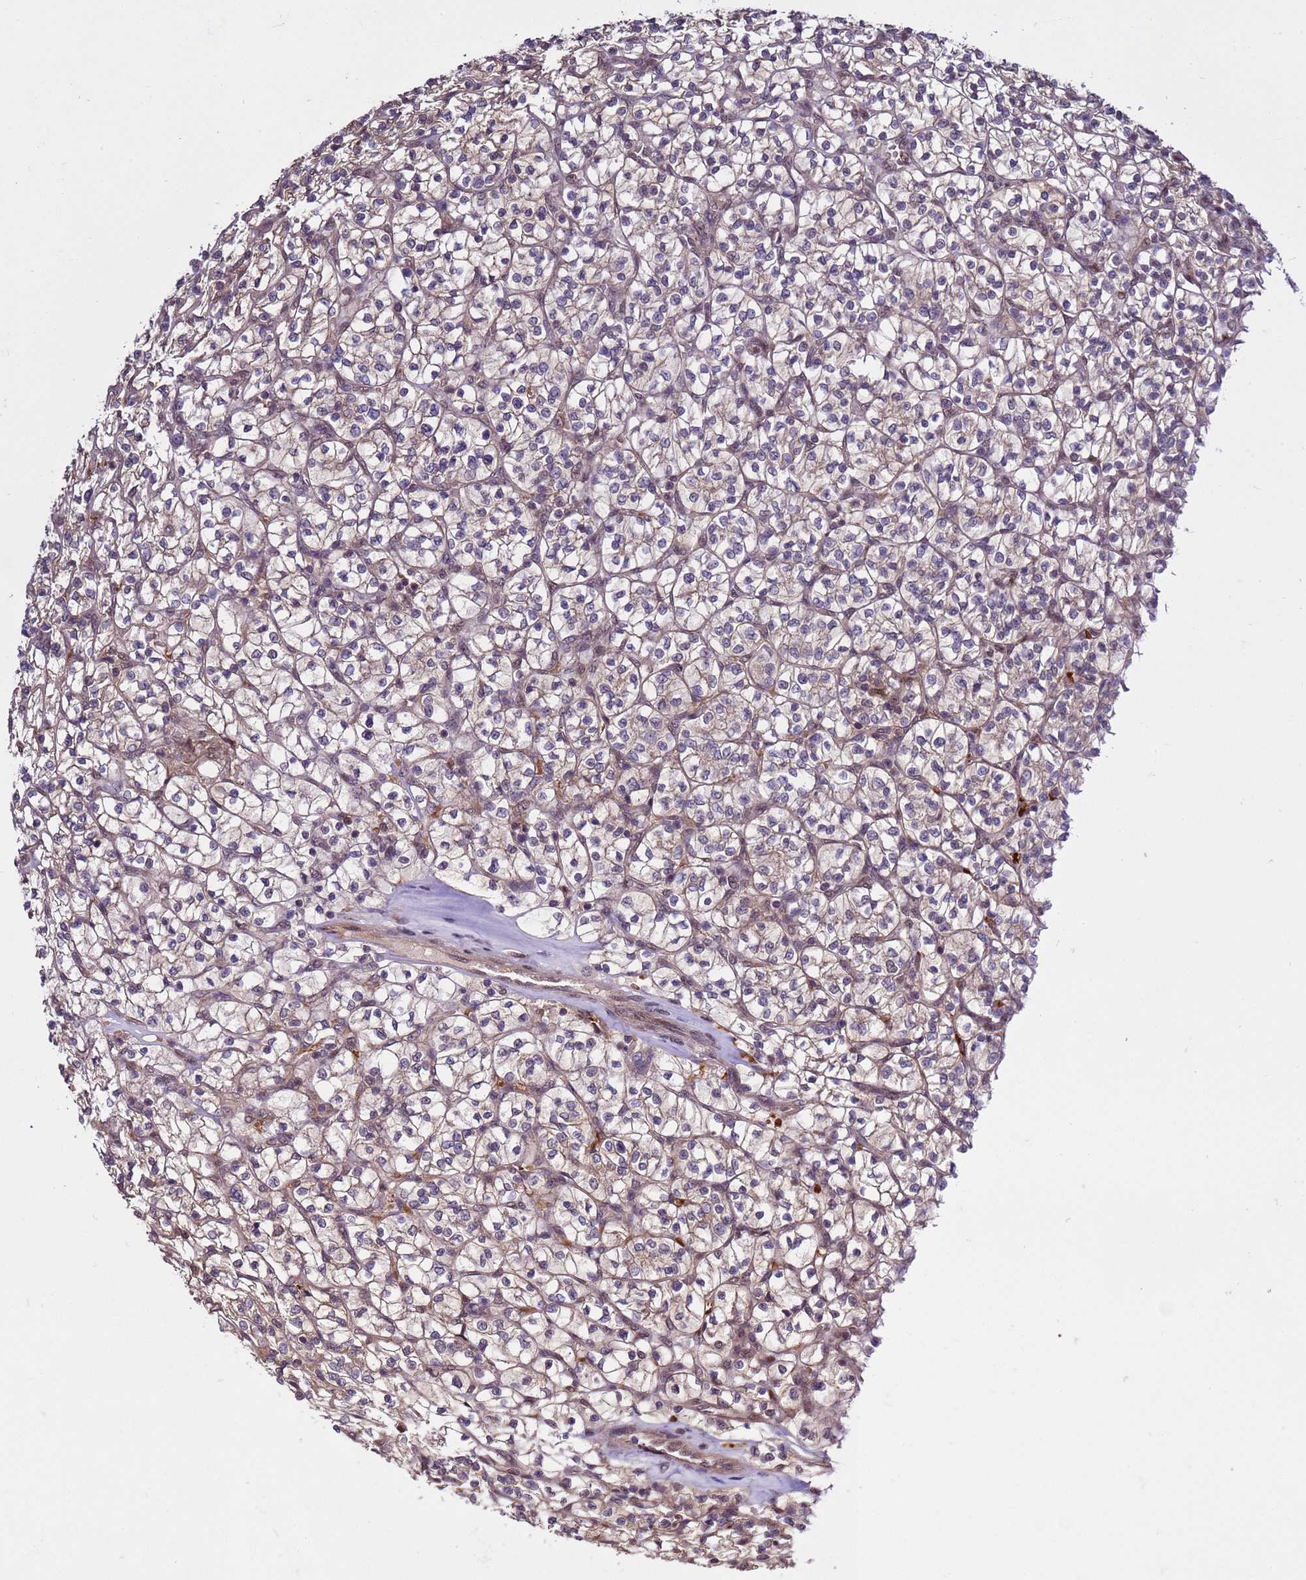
{"staining": {"intensity": "weak", "quantity": "25%-75%", "location": "cytoplasmic/membranous"}, "tissue": "renal cancer", "cell_type": "Tumor cells", "image_type": "cancer", "snomed": [{"axis": "morphology", "description": "Adenocarcinoma, NOS"}, {"axis": "topography", "description": "Kidney"}], "caption": "The histopathology image displays a brown stain indicating the presence of a protein in the cytoplasmic/membranous of tumor cells in renal adenocarcinoma.", "gene": "GEN1", "patient": {"sex": "female", "age": 64}}